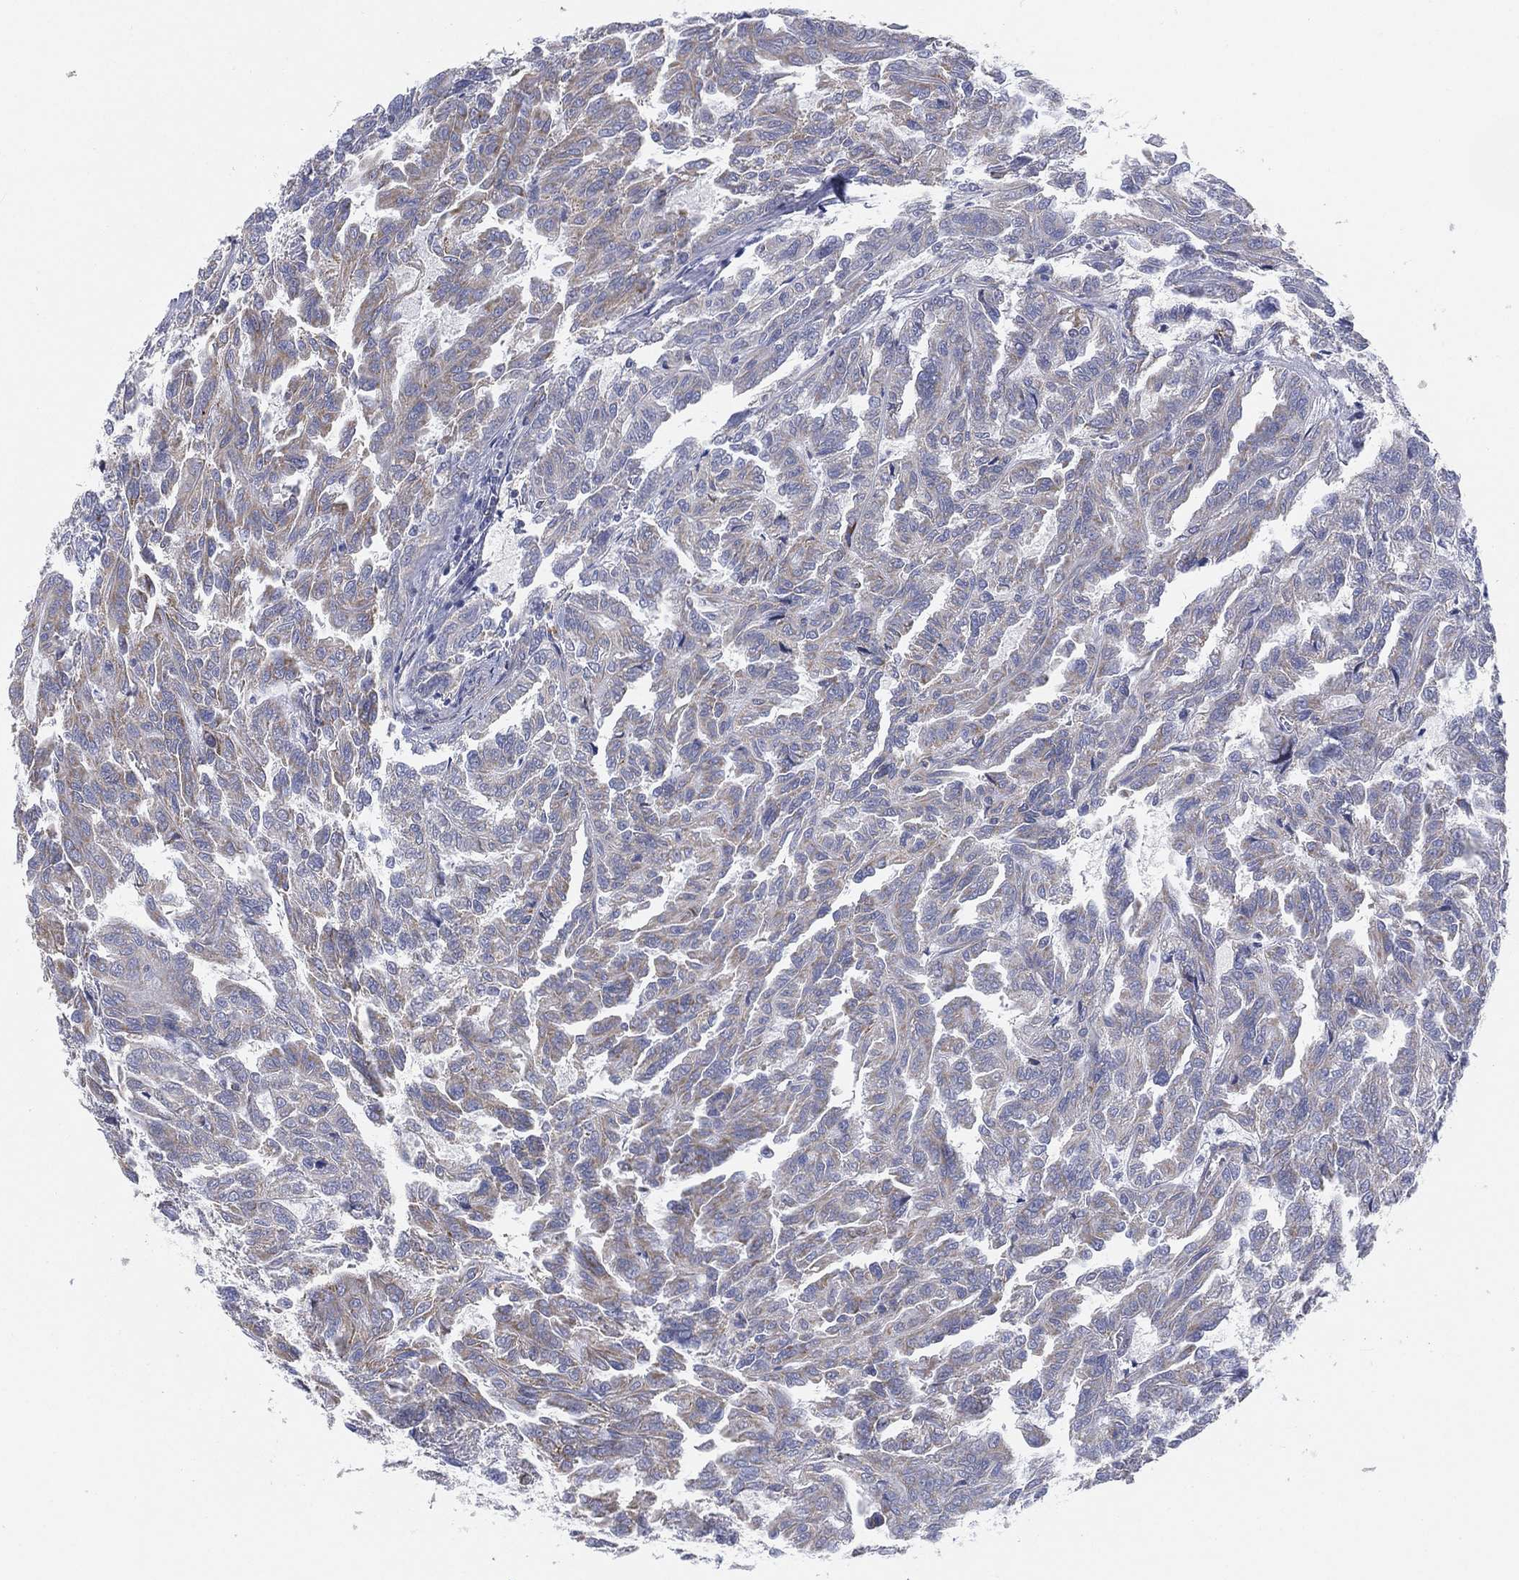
{"staining": {"intensity": "weak", "quantity": "<25%", "location": "cytoplasmic/membranous"}, "tissue": "renal cancer", "cell_type": "Tumor cells", "image_type": "cancer", "snomed": [{"axis": "morphology", "description": "Adenocarcinoma, NOS"}, {"axis": "topography", "description": "Kidney"}], "caption": "DAB immunohistochemical staining of adenocarcinoma (renal) demonstrates no significant expression in tumor cells.", "gene": "INA", "patient": {"sex": "male", "age": 79}}